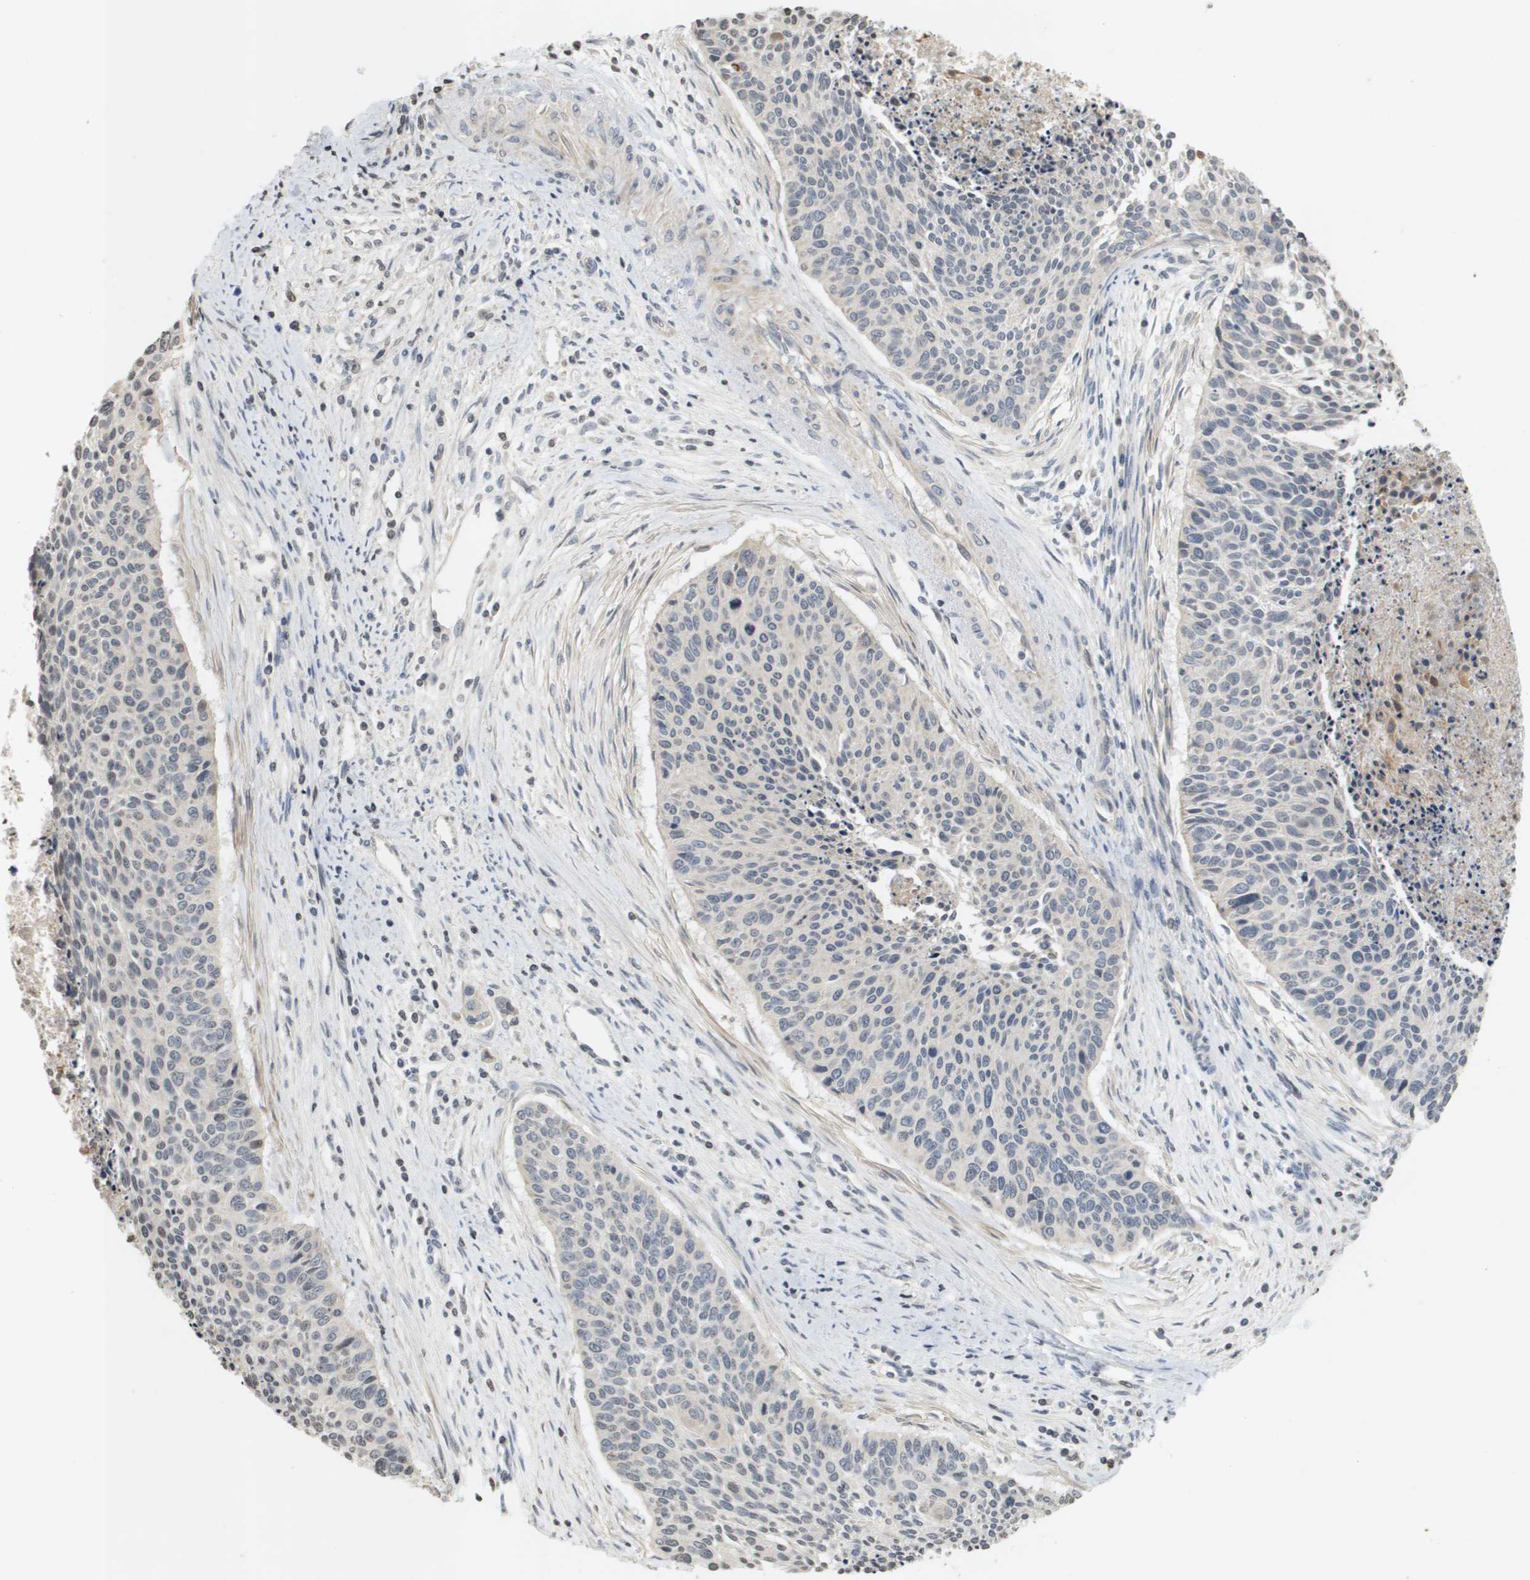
{"staining": {"intensity": "negative", "quantity": "none", "location": "none"}, "tissue": "cervical cancer", "cell_type": "Tumor cells", "image_type": "cancer", "snomed": [{"axis": "morphology", "description": "Squamous cell carcinoma, NOS"}, {"axis": "topography", "description": "Cervix"}], "caption": "Cervical cancer stained for a protein using immunohistochemistry shows no expression tumor cells.", "gene": "RAB21", "patient": {"sex": "female", "age": 55}}